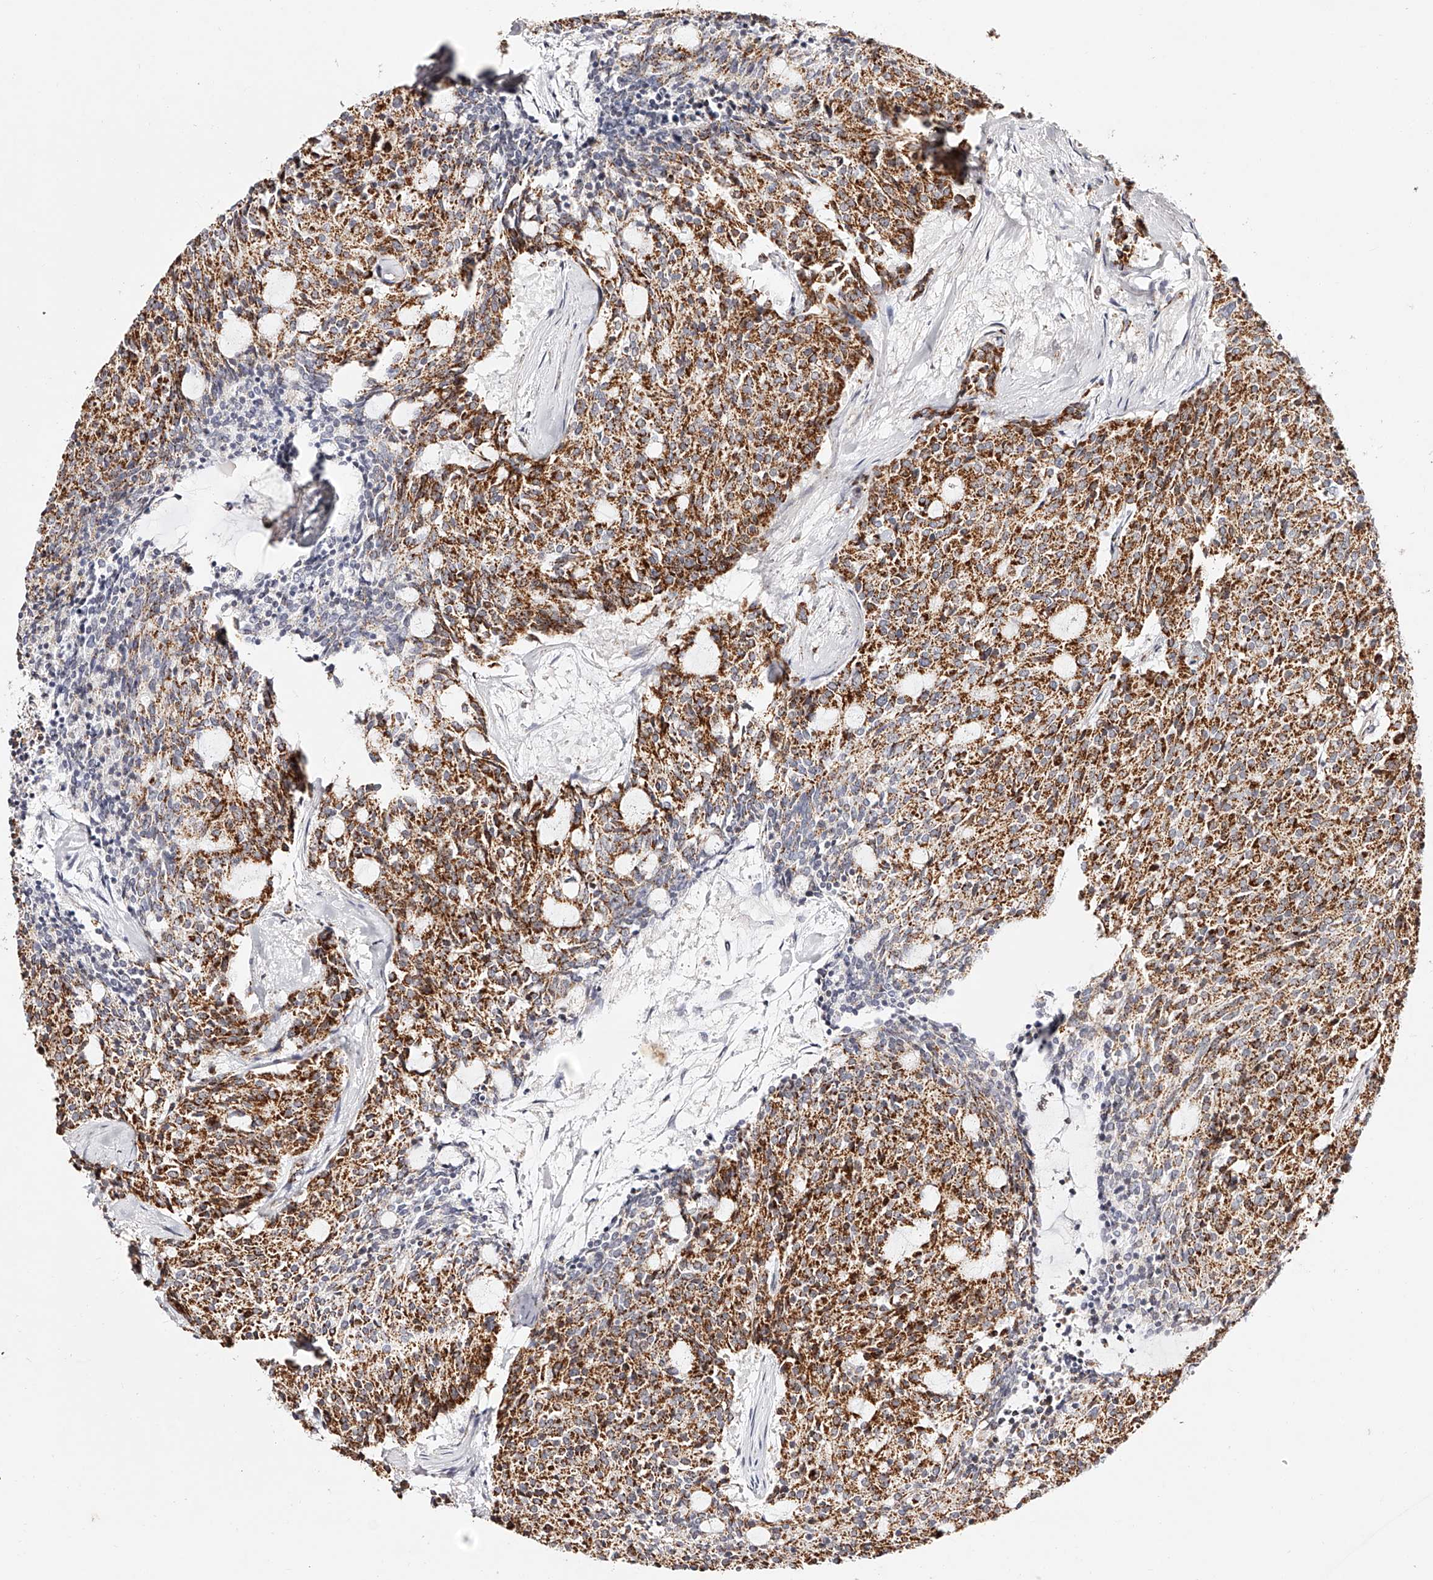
{"staining": {"intensity": "strong", "quantity": ">75%", "location": "cytoplasmic/membranous"}, "tissue": "carcinoid", "cell_type": "Tumor cells", "image_type": "cancer", "snomed": [{"axis": "morphology", "description": "Carcinoid, malignant, NOS"}, {"axis": "topography", "description": "Pancreas"}], "caption": "Immunohistochemical staining of human malignant carcinoid exhibits strong cytoplasmic/membranous protein staining in about >75% of tumor cells. (Stains: DAB in brown, nuclei in blue, Microscopy: brightfield microscopy at high magnification).", "gene": "NDUFV3", "patient": {"sex": "female", "age": 54}}